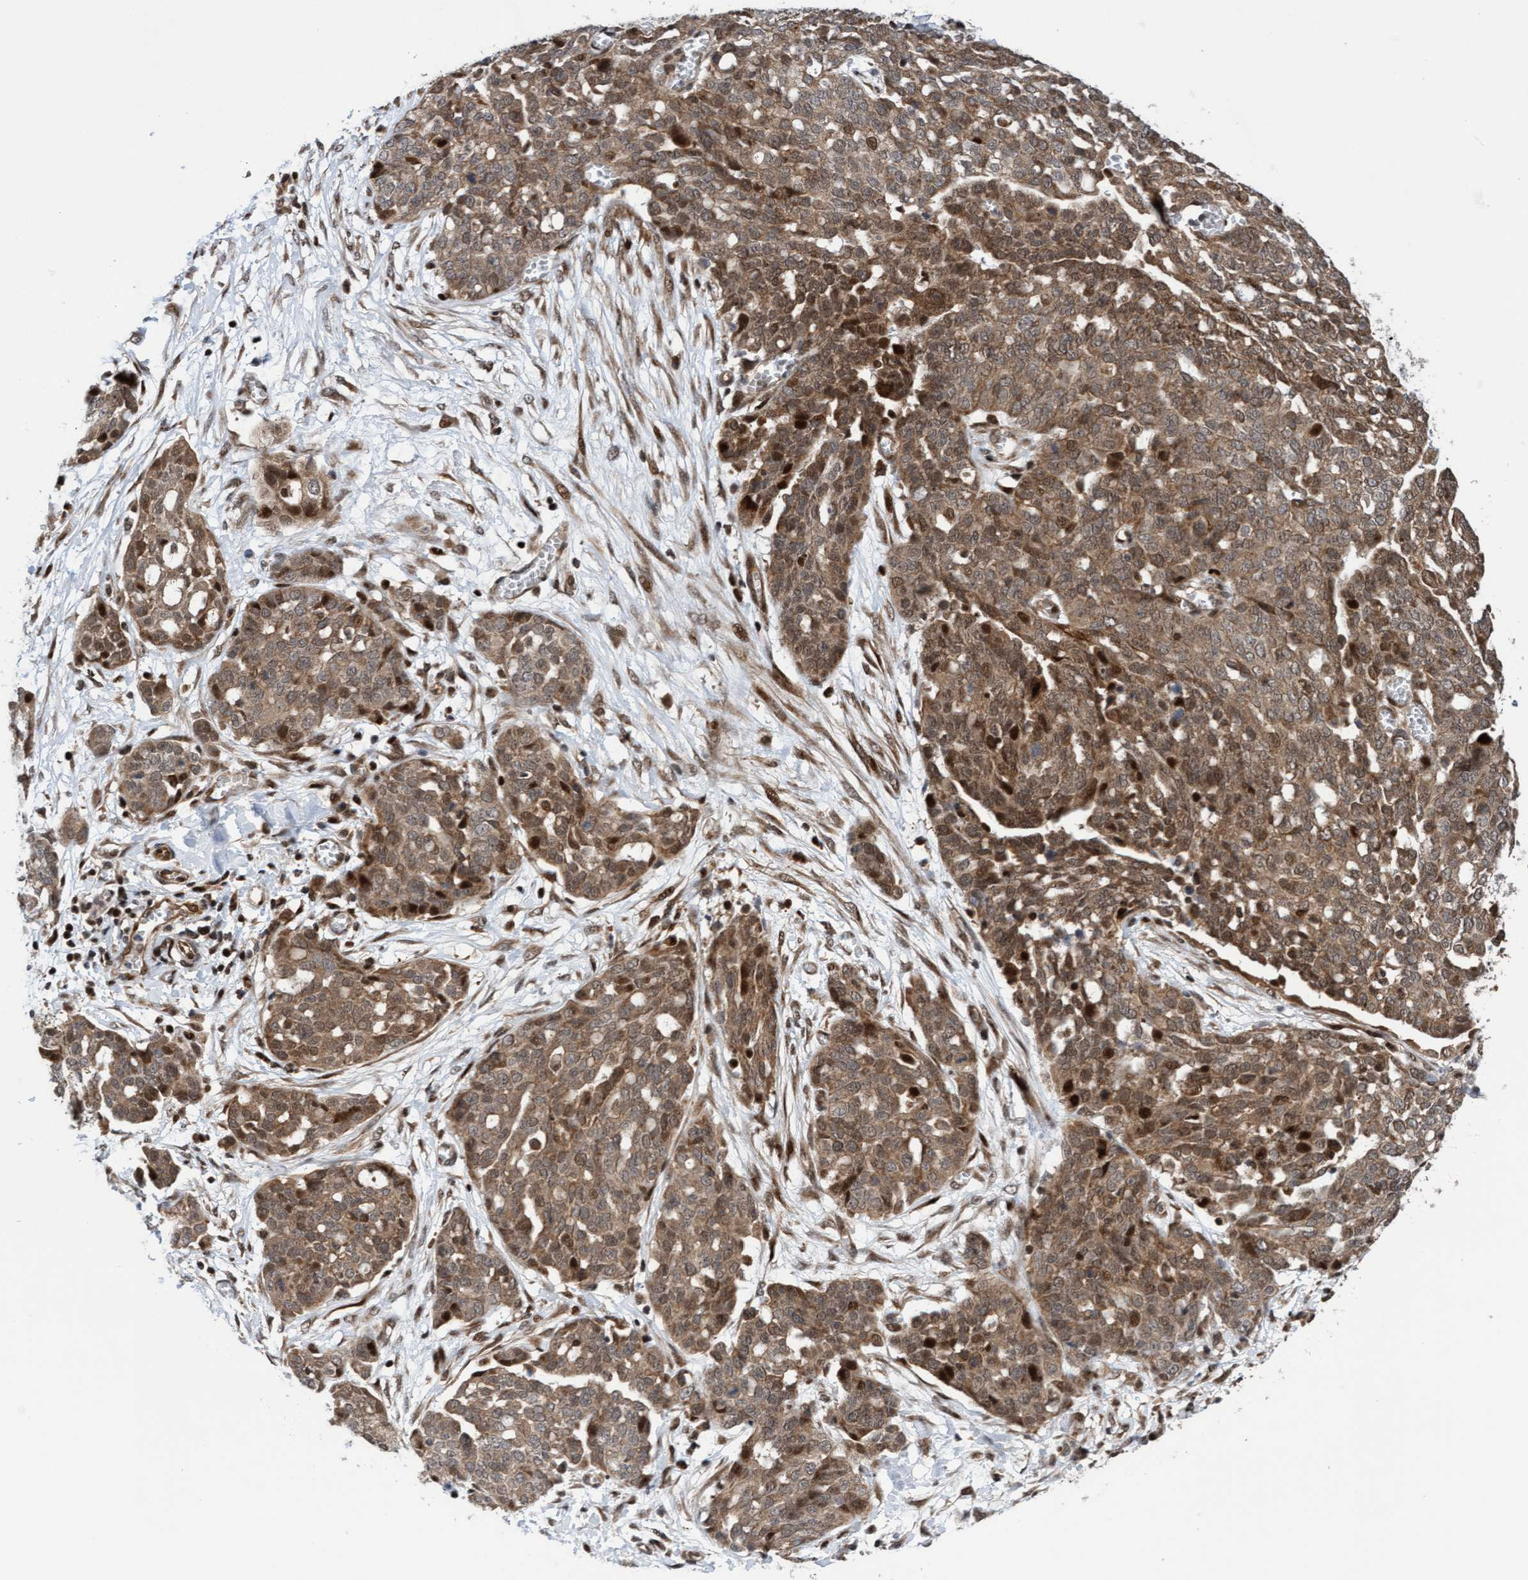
{"staining": {"intensity": "moderate", "quantity": ">75%", "location": "cytoplasmic/membranous,nuclear"}, "tissue": "ovarian cancer", "cell_type": "Tumor cells", "image_type": "cancer", "snomed": [{"axis": "morphology", "description": "Cystadenocarcinoma, serous, NOS"}, {"axis": "topography", "description": "Soft tissue"}, {"axis": "topography", "description": "Ovary"}], "caption": "About >75% of tumor cells in ovarian cancer reveal moderate cytoplasmic/membranous and nuclear protein staining as visualized by brown immunohistochemical staining.", "gene": "ITFG1", "patient": {"sex": "female", "age": 57}}